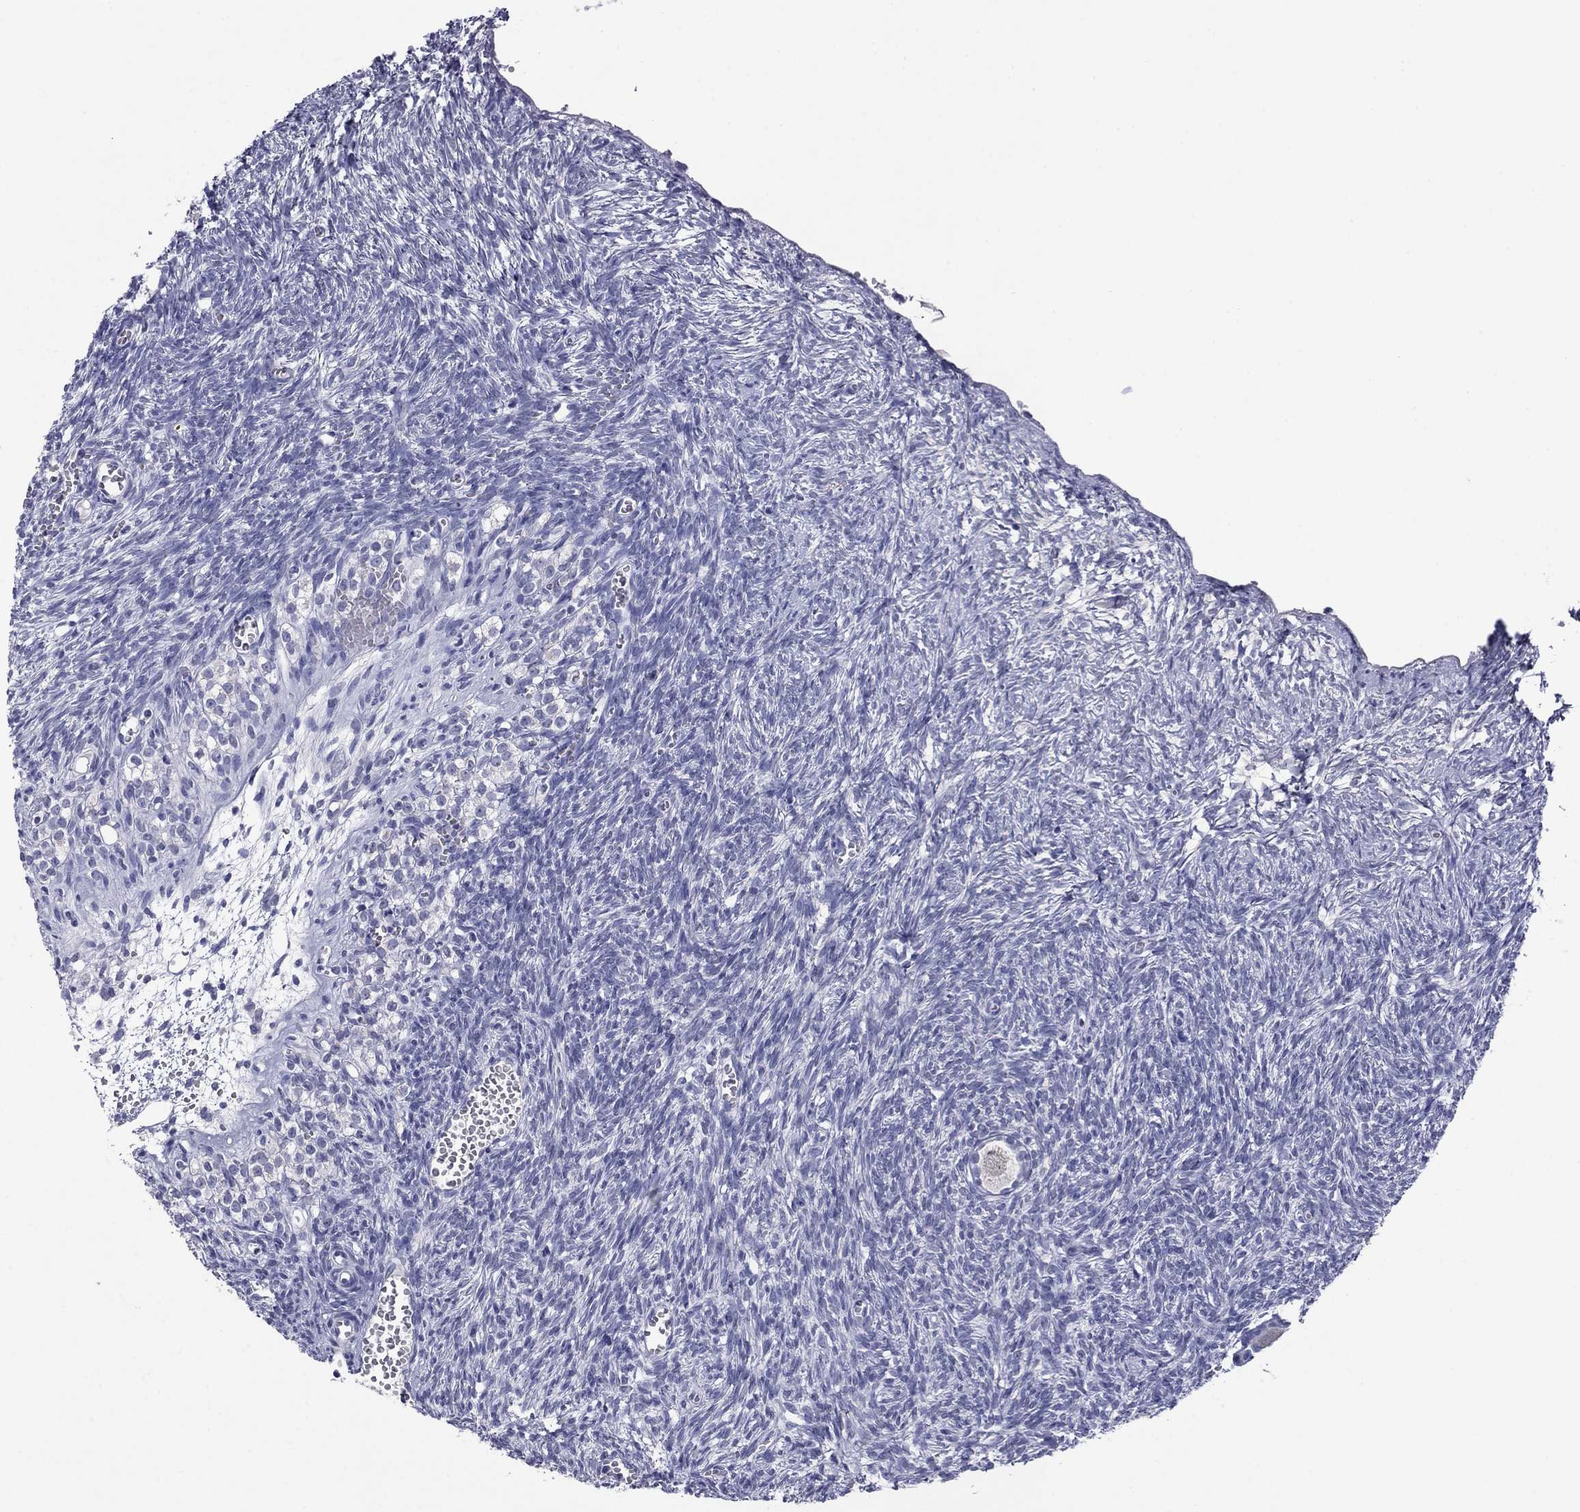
{"staining": {"intensity": "negative", "quantity": "none", "location": "none"}, "tissue": "ovary", "cell_type": "Follicle cells", "image_type": "normal", "snomed": [{"axis": "morphology", "description": "Normal tissue, NOS"}, {"axis": "topography", "description": "Ovary"}], "caption": "The micrograph exhibits no staining of follicle cells in benign ovary. The staining was performed using DAB (3,3'-diaminobenzidine) to visualize the protein expression in brown, while the nuclei were stained in blue with hematoxylin (Magnification: 20x).", "gene": "HAO1", "patient": {"sex": "female", "age": 43}}